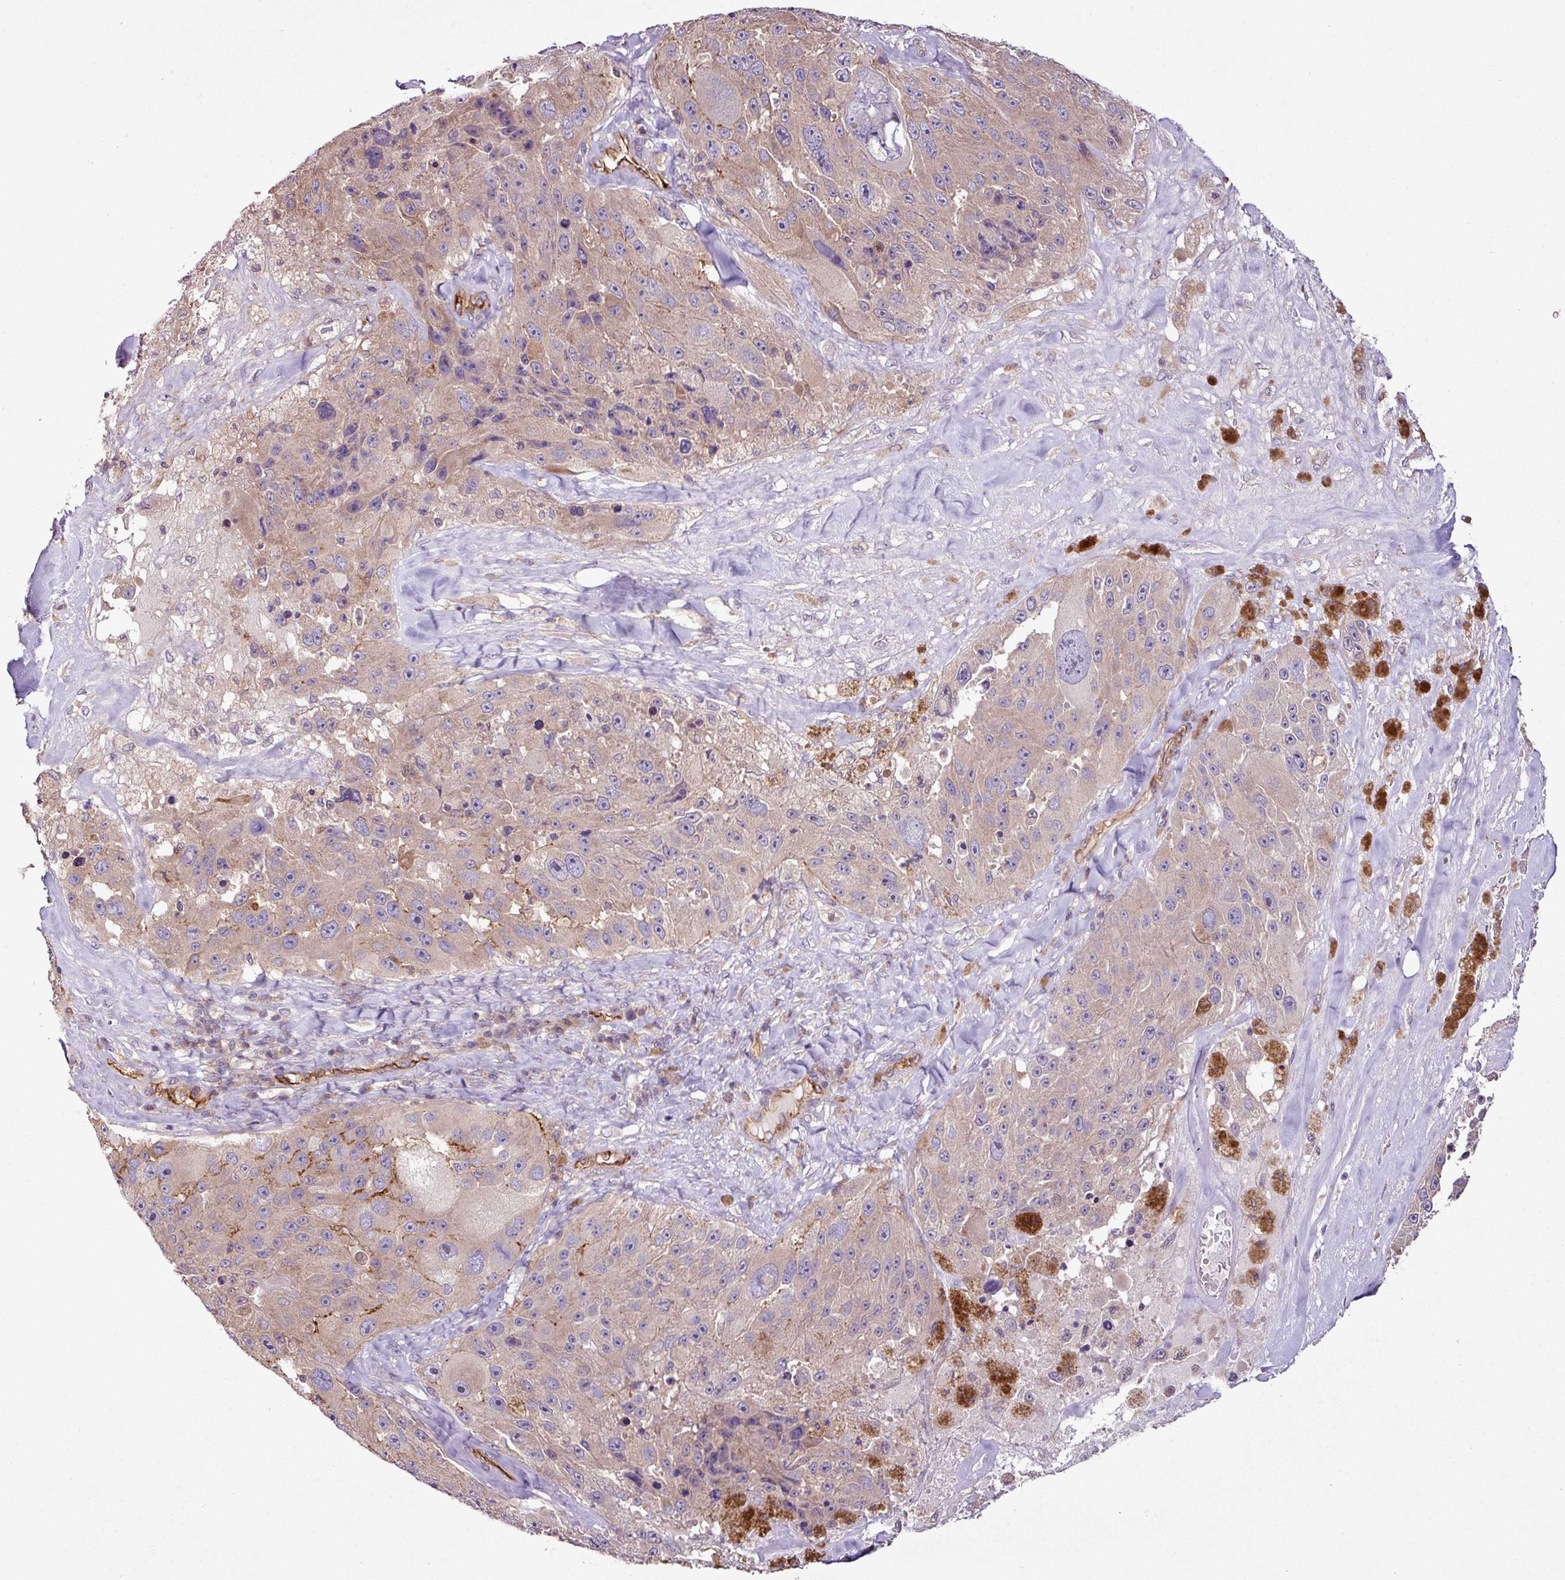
{"staining": {"intensity": "weak", "quantity": "<25%", "location": "cytoplasmic/membranous"}, "tissue": "melanoma", "cell_type": "Tumor cells", "image_type": "cancer", "snomed": [{"axis": "morphology", "description": "Malignant melanoma, Metastatic site"}, {"axis": "topography", "description": "Lymph node"}], "caption": "Protein analysis of melanoma displays no significant expression in tumor cells.", "gene": "ZNF106", "patient": {"sex": "male", "age": 62}}